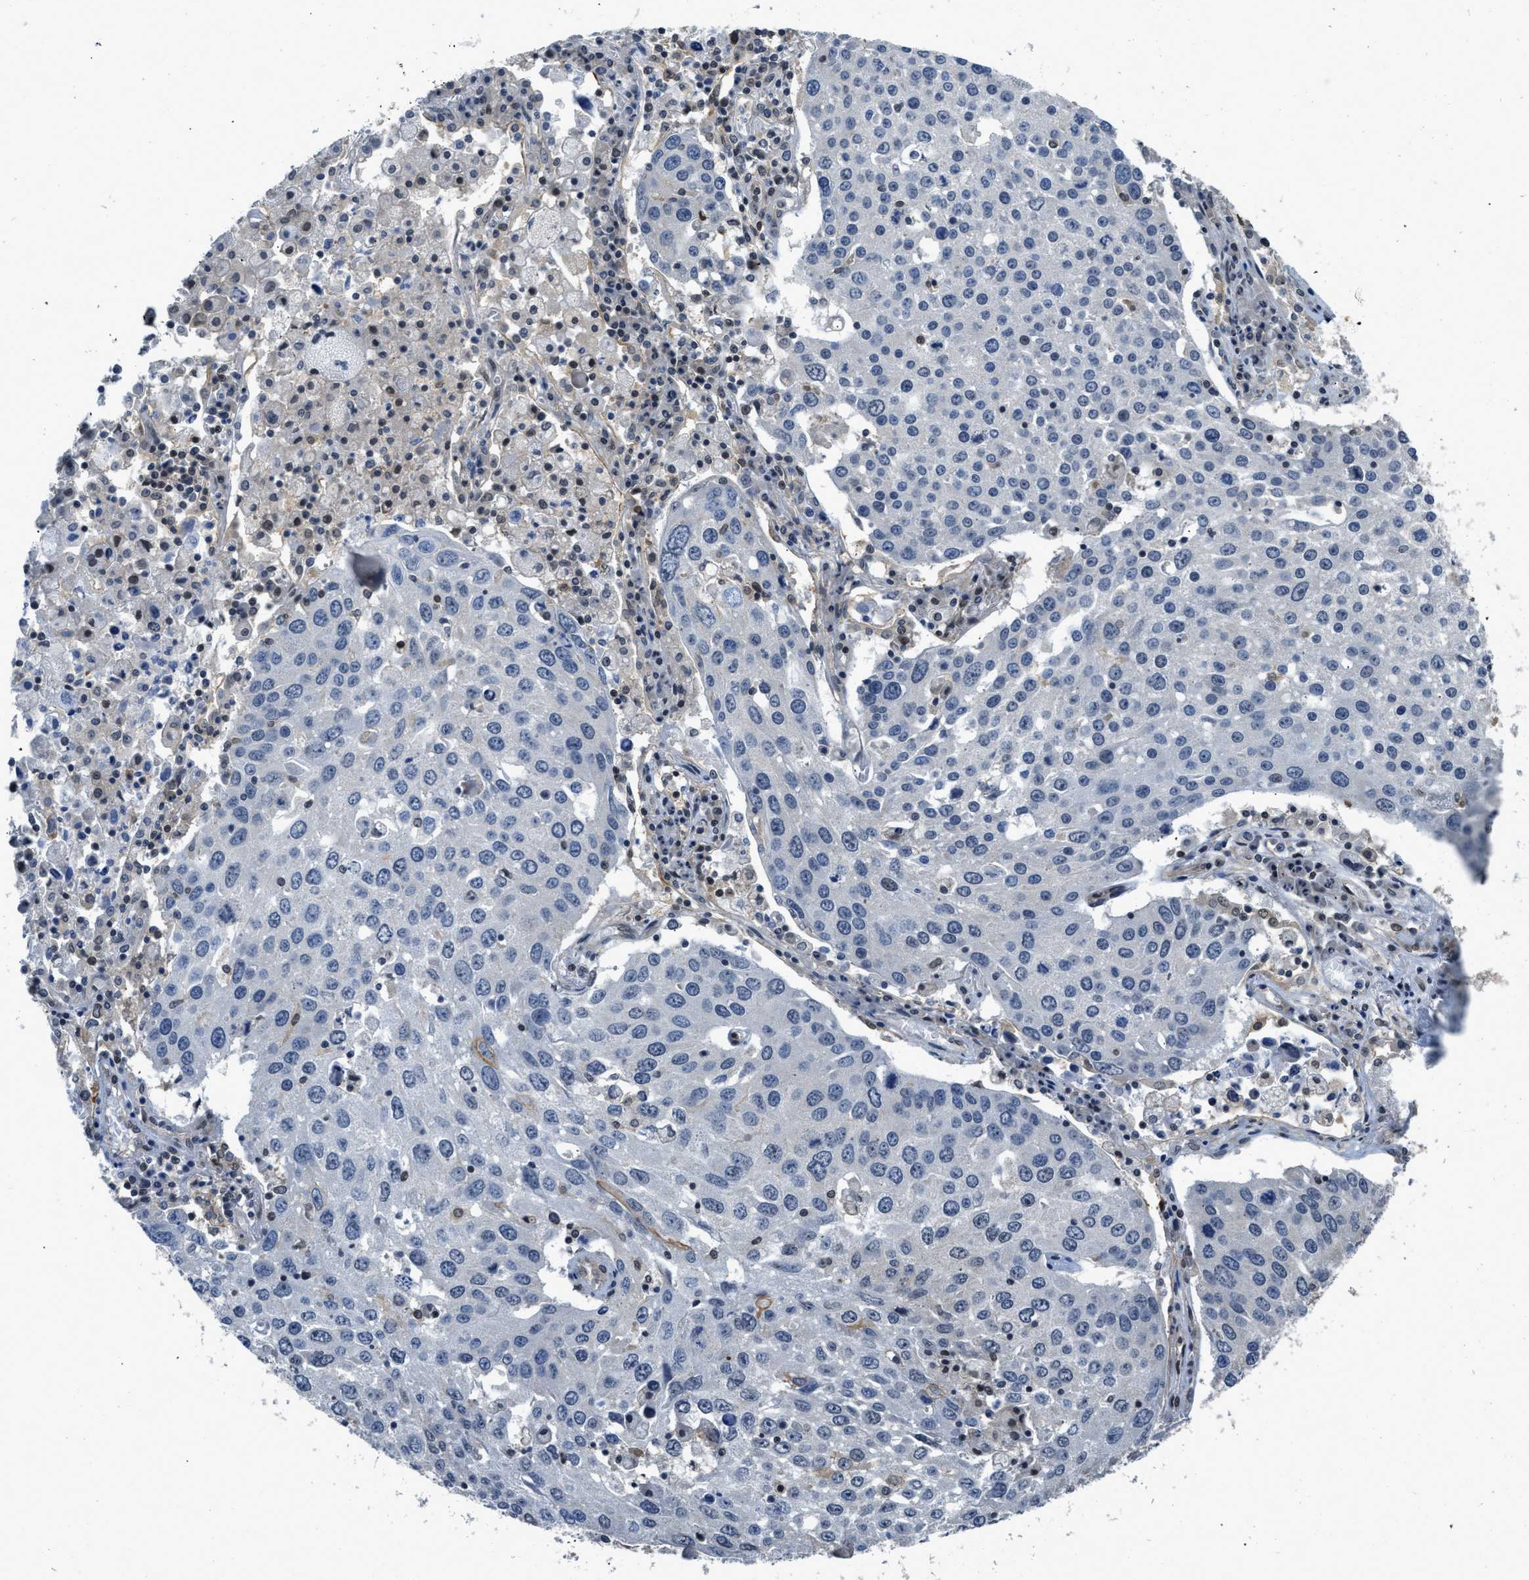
{"staining": {"intensity": "negative", "quantity": "none", "location": "none"}, "tissue": "lung cancer", "cell_type": "Tumor cells", "image_type": "cancer", "snomed": [{"axis": "morphology", "description": "Squamous cell carcinoma, NOS"}, {"axis": "topography", "description": "Lung"}], "caption": "Tumor cells show no significant protein positivity in lung cancer (squamous cell carcinoma).", "gene": "TES", "patient": {"sex": "male", "age": 65}}